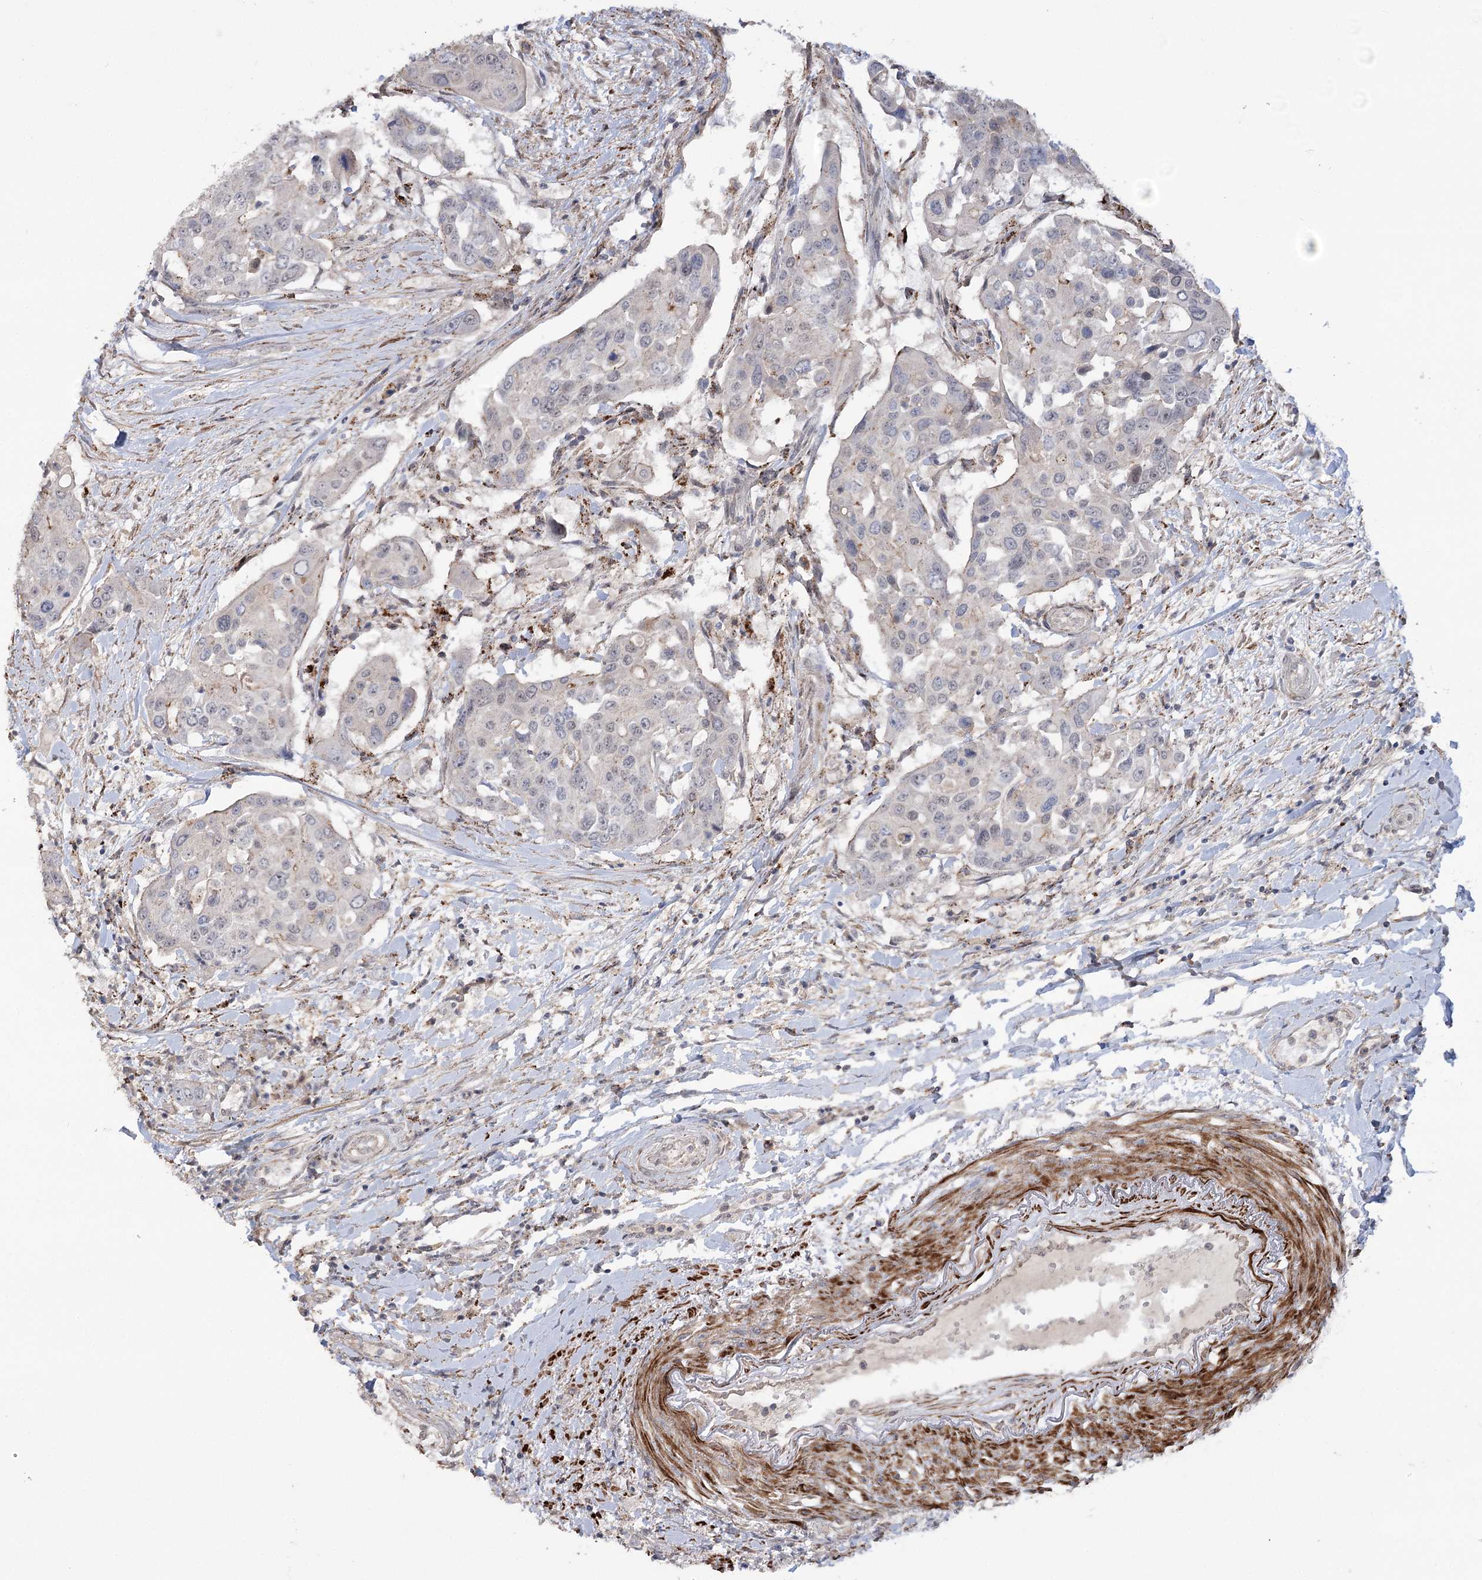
{"staining": {"intensity": "negative", "quantity": "none", "location": "none"}, "tissue": "colorectal cancer", "cell_type": "Tumor cells", "image_type": "cancer", "snomed": [{"axis": "morphology", "description": "Adenocarcinoma, NOS"}, {"axis": "topography", "description": "Colon"}], "caption": "A histopathology image of colorectal cancer stained for a protein displays no brown staining in tumor cells.", "gene": "ZSCAN23", "patient": {"sex": "male", "age": 77}}